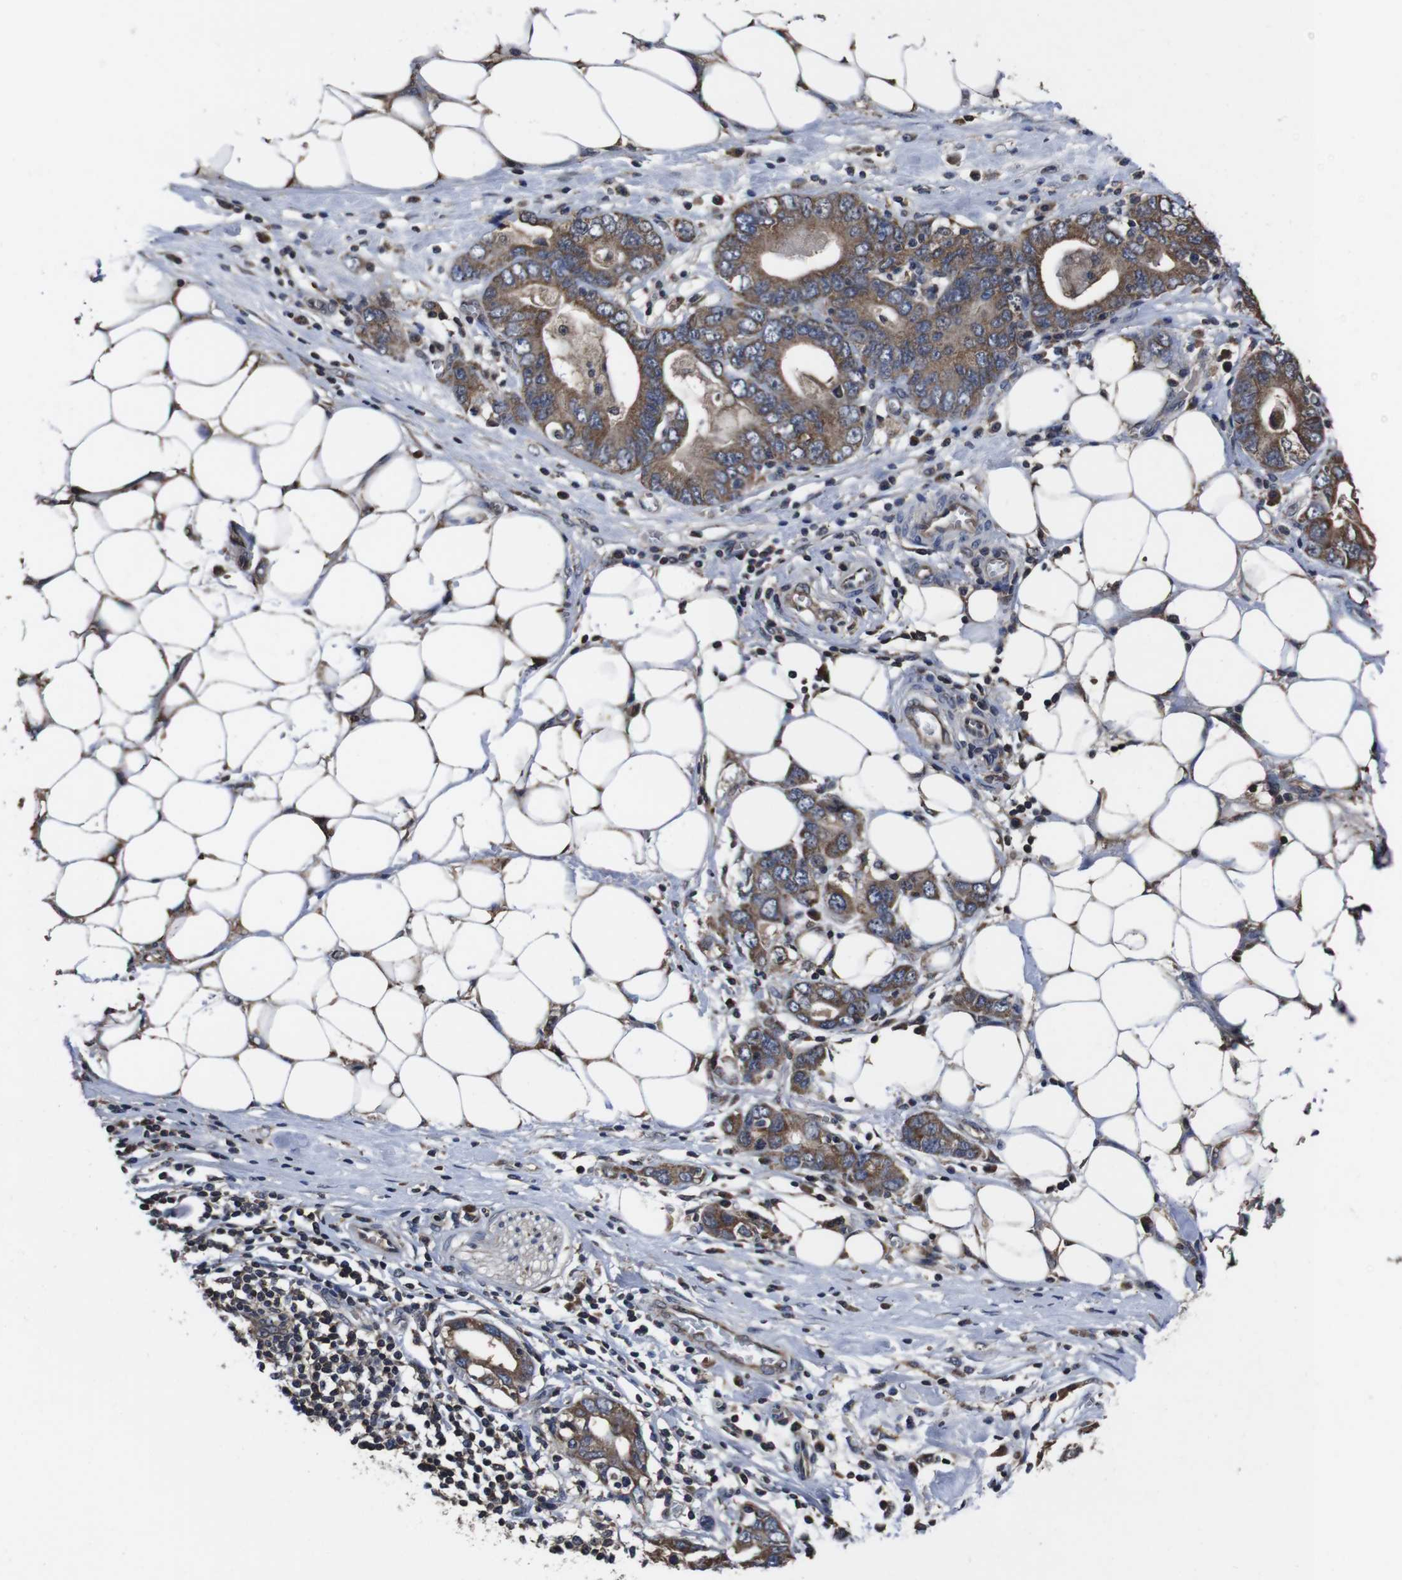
{"staining": {"intensity": "moderate", "quantity": ">75%", "location": "cytoplasmic/membranous"}, "tissue": "stomach cancer", "cell_type": "Tumor cells", "image_type": "cancer", "snomed": [{"axis": "morphology", "description": "Adenocarcinoma, NOS"}, {"axis": "topography", "description": "Stomach, lower"}], "caption": "The immunohistochemical stain highlights moderate cytoplasmic/membranous staining in tumor cells of stomach cancer (adenocarcinoma) tissue. The staining was performed using DAB to visualize the protein expression in brown, while the nuclei were stained in blue with hematoxylin (Magnification: 20x).", "gene": "CXCL11", "patient": {"sex": "female", "age": 93}}